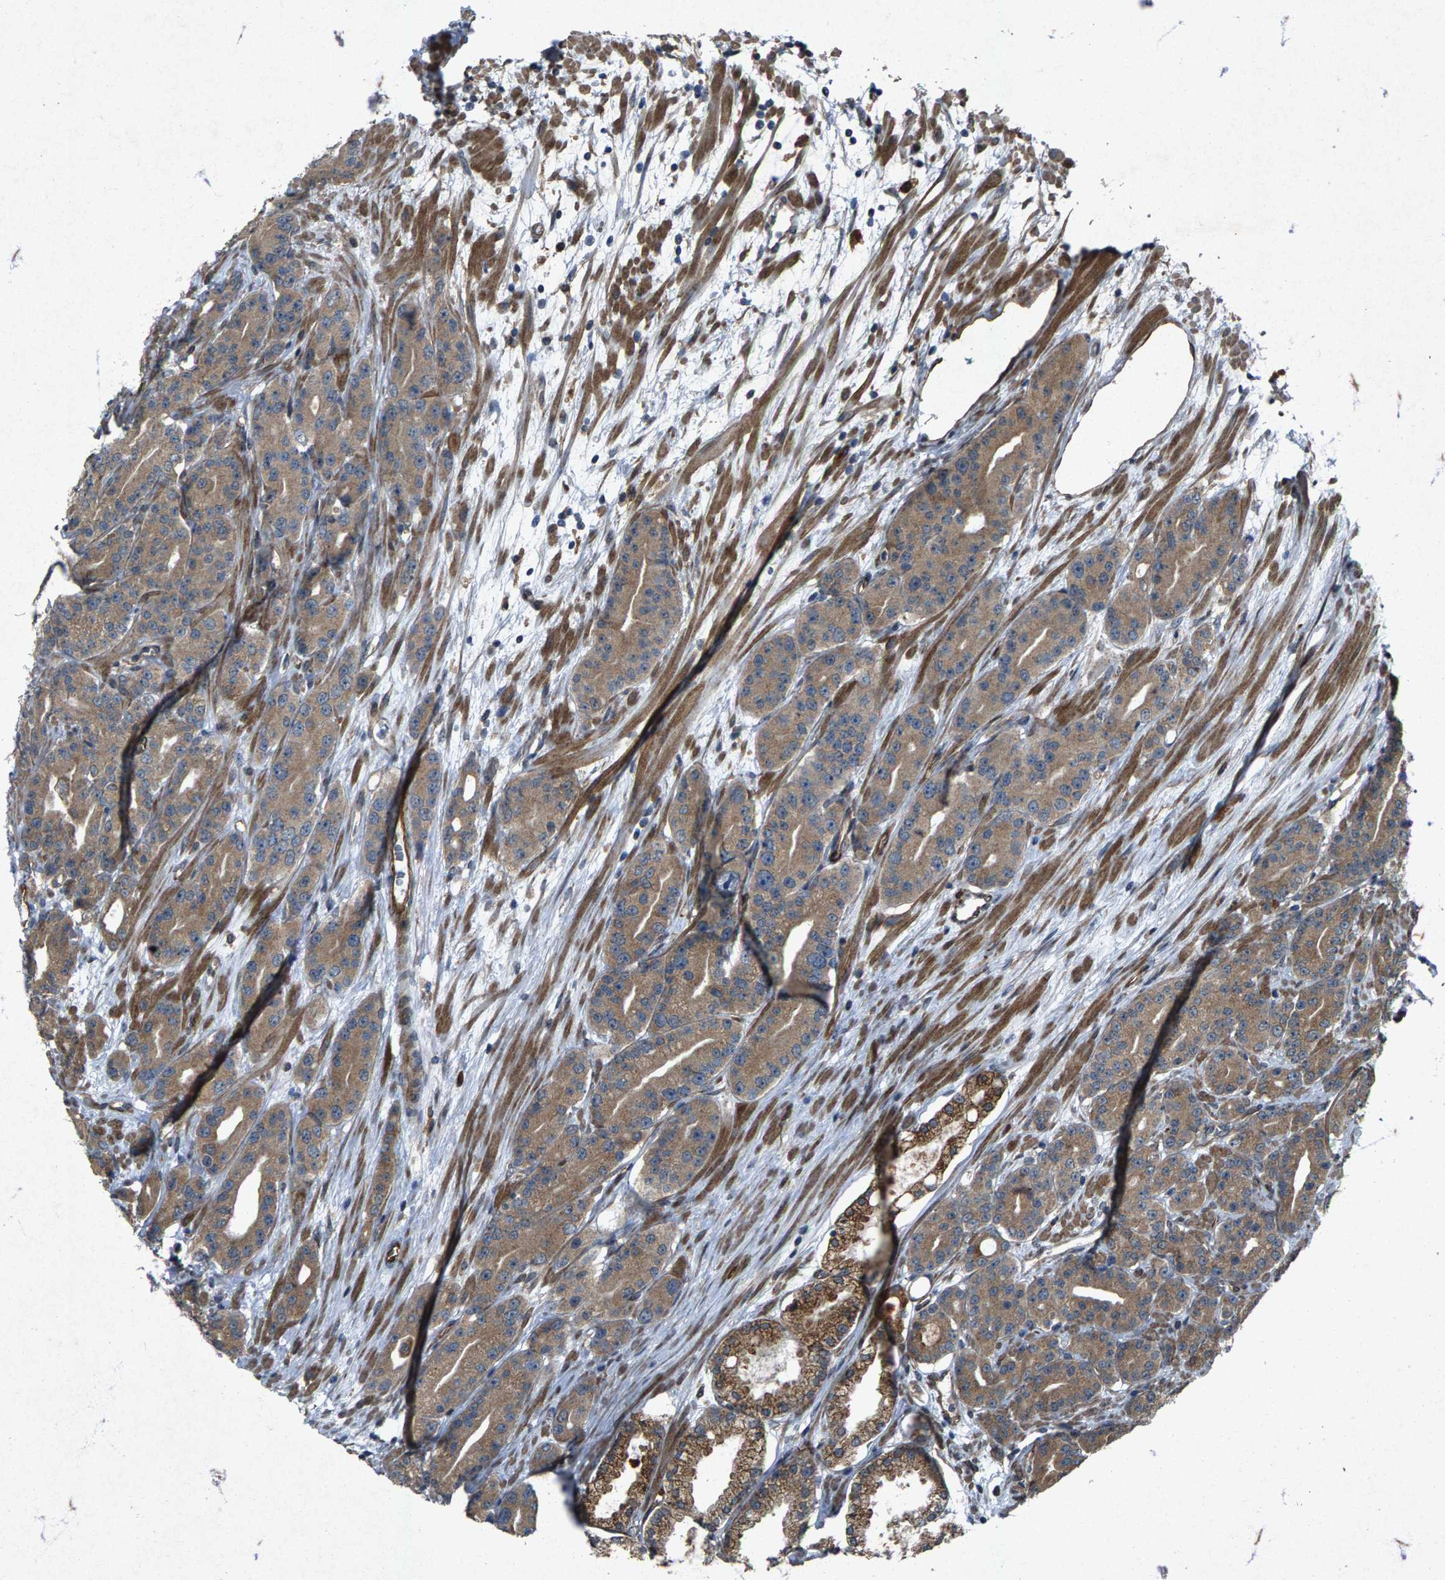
{"staining": {"intensity": "moderate", "quantity": ">75%", "location": "cytoplasmic/membranous"}, "tissue": "prostate cancer", "cell_type": "Tumor cells", "image_type": "cancer", "snomed": [{"axis": "morphology", "description": "Adenocarcinoma, High grade"}, {"axis": "topography", "description": "Prostate"}], "caption": "IHC photomicrograph of prostate cancer (high-grade adenocarcinoma) stained for a protein (brown), which exhibits medium levels of moderate cytoplasmic/membranous positivity in approximately >75% of tumor cells.", "gene": "LRRC72", "patient": {"sex": "male", "age": 71}}